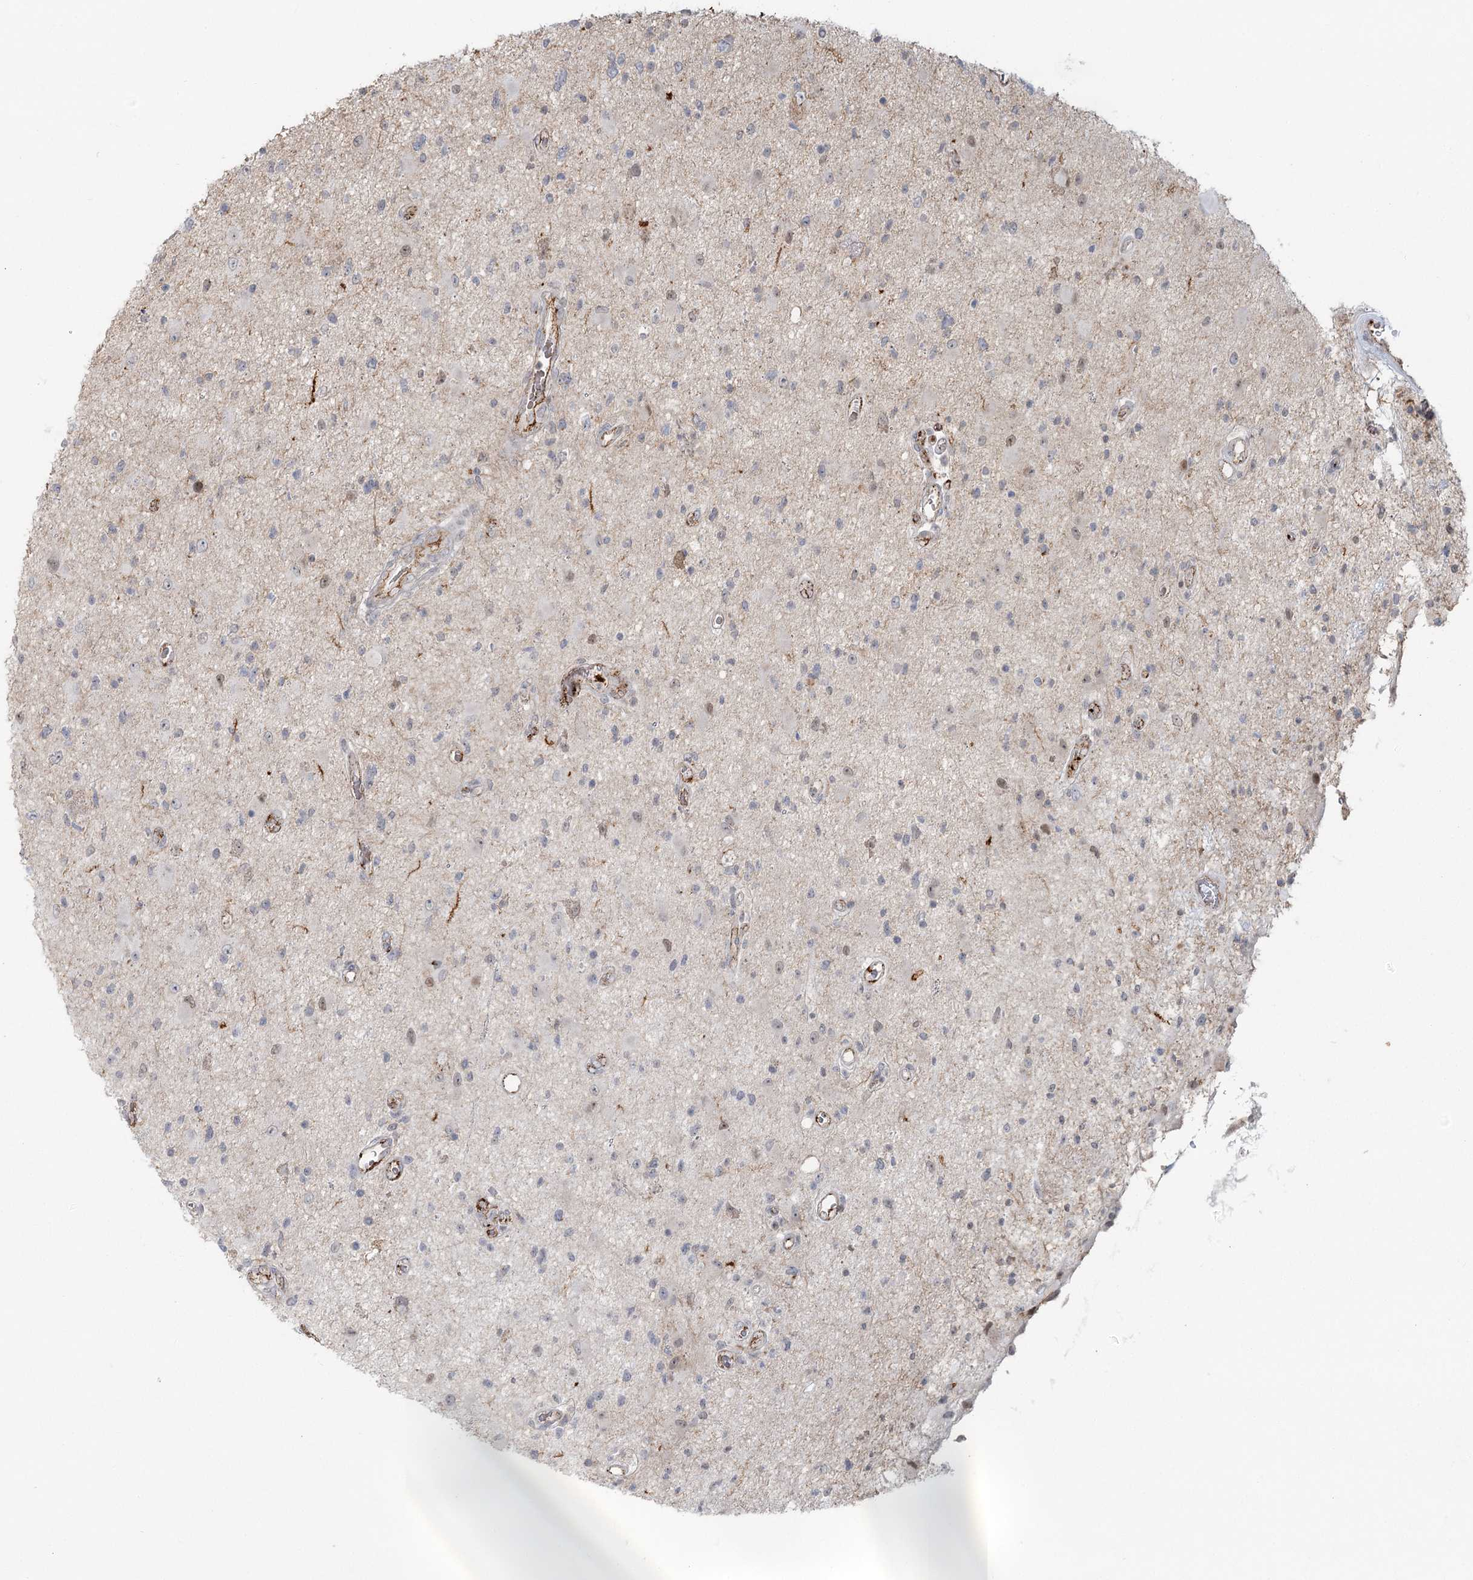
{"staining": {"intensity": "negative", "quantity": "none", "location": "none"}, "tissue": "glioma", "cell_type": "Tumor cells", "image_type": "cancer", "snomed": [{"axis": "morphology", "description": "Glioma, malignant, High grade"}, {"axis": "topography", "description": "Brain"}], "caption": "Photomicrograph shows no significant protein staining in tumor cells of glioma.", "gene": "KBTBD4", "patient": {"sex": "male", "age": 33}}